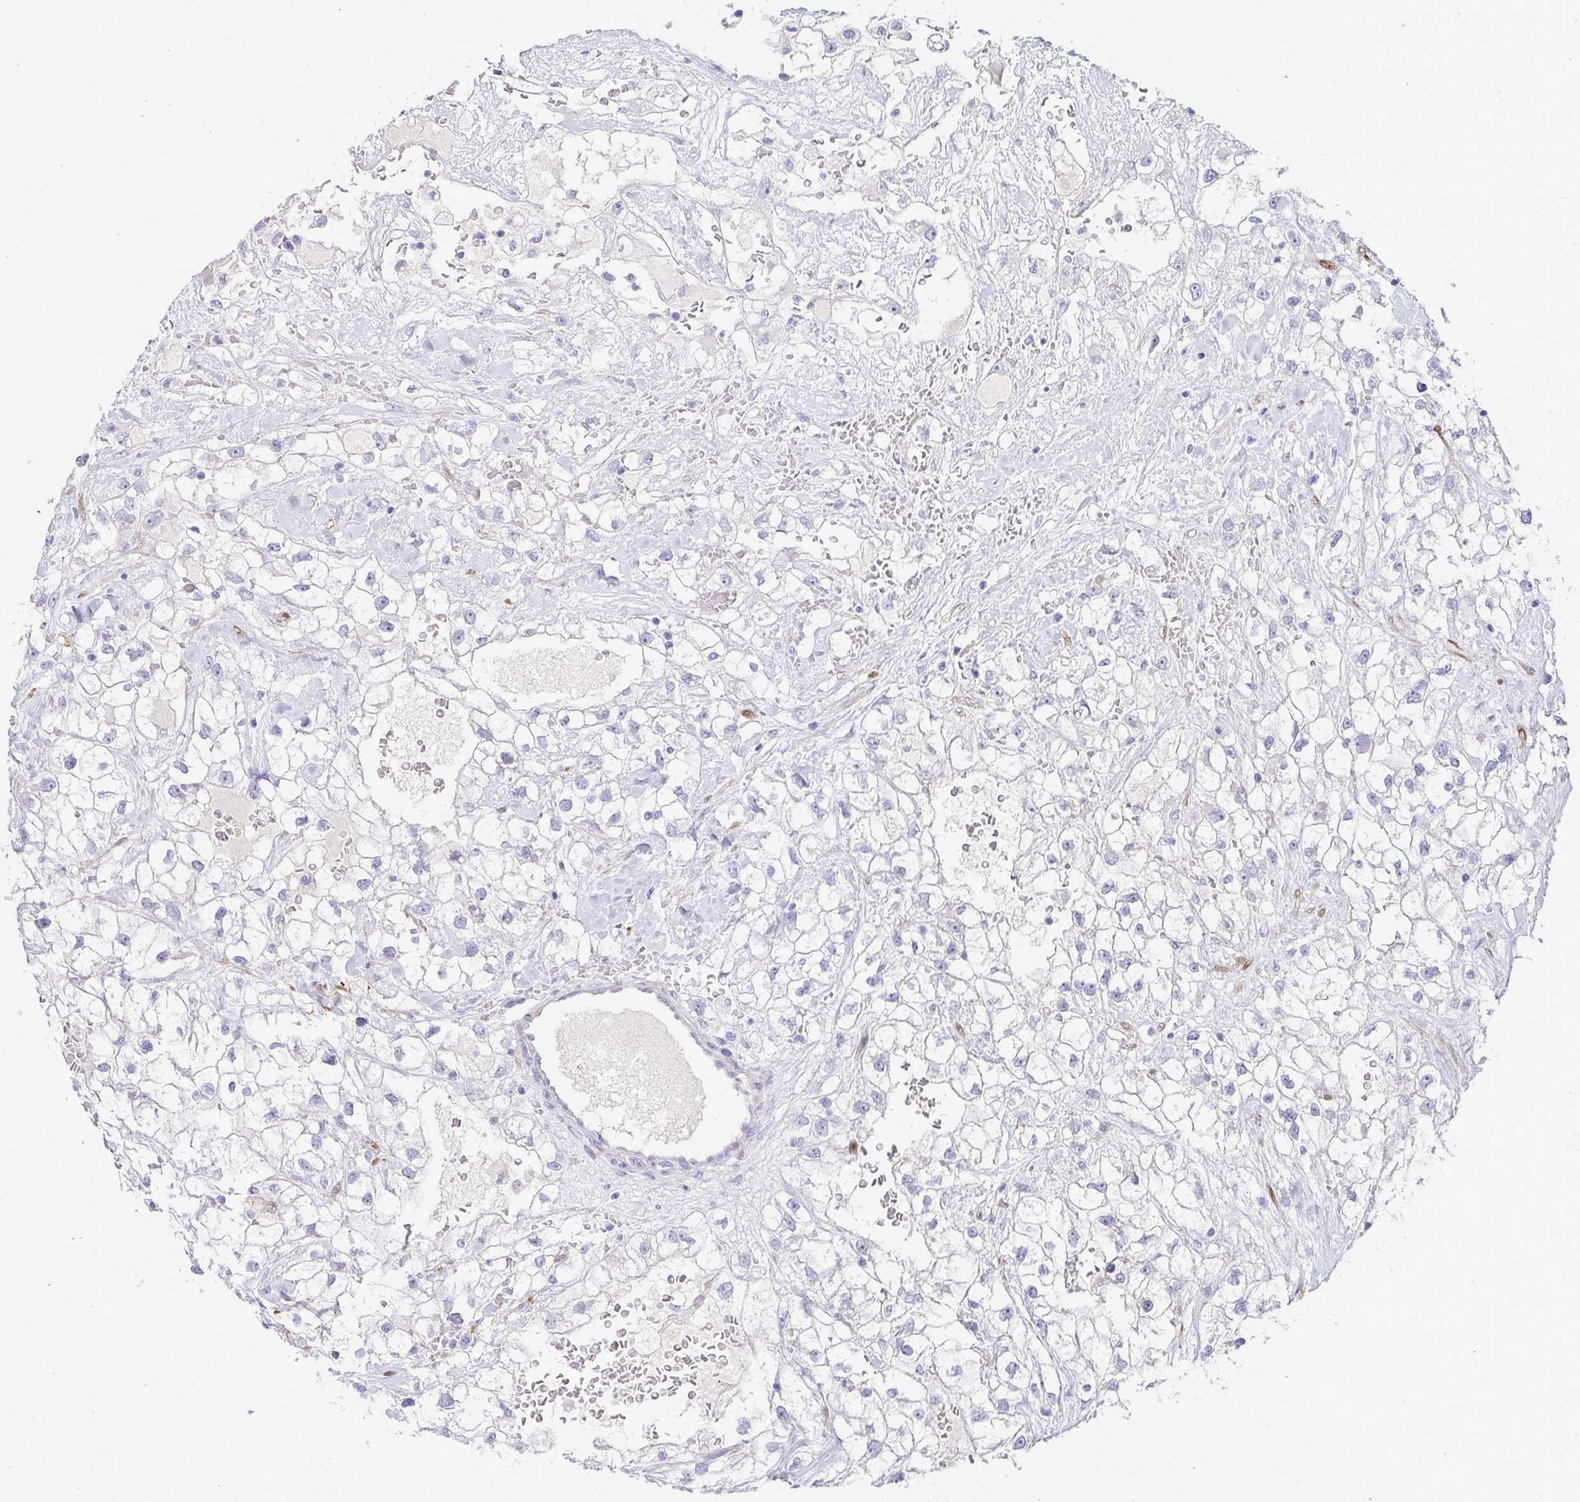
{"staining": {"intensity": "negative", "quantity": "none", "location": "none"}, "tissue": "renal cancer", "cell_type": "Tumor cells", "image_type": "cancer", "snomed": [{"axis": "morphology", "description": "Adenocarcinoma, NOS"}, {"axis": "topography", "description": "Kidney"}], "caption": "Histopathology image shows no significant protein staining in tumor cells of renal cancer. (Stains: DAB immunohistochemistry (IHC) with hematoxylin counter stain, Microscopy: brightfield microscopy at high magnification).", "gene": "HSPB6", "patient": {"sex": "male", "age": 59}}